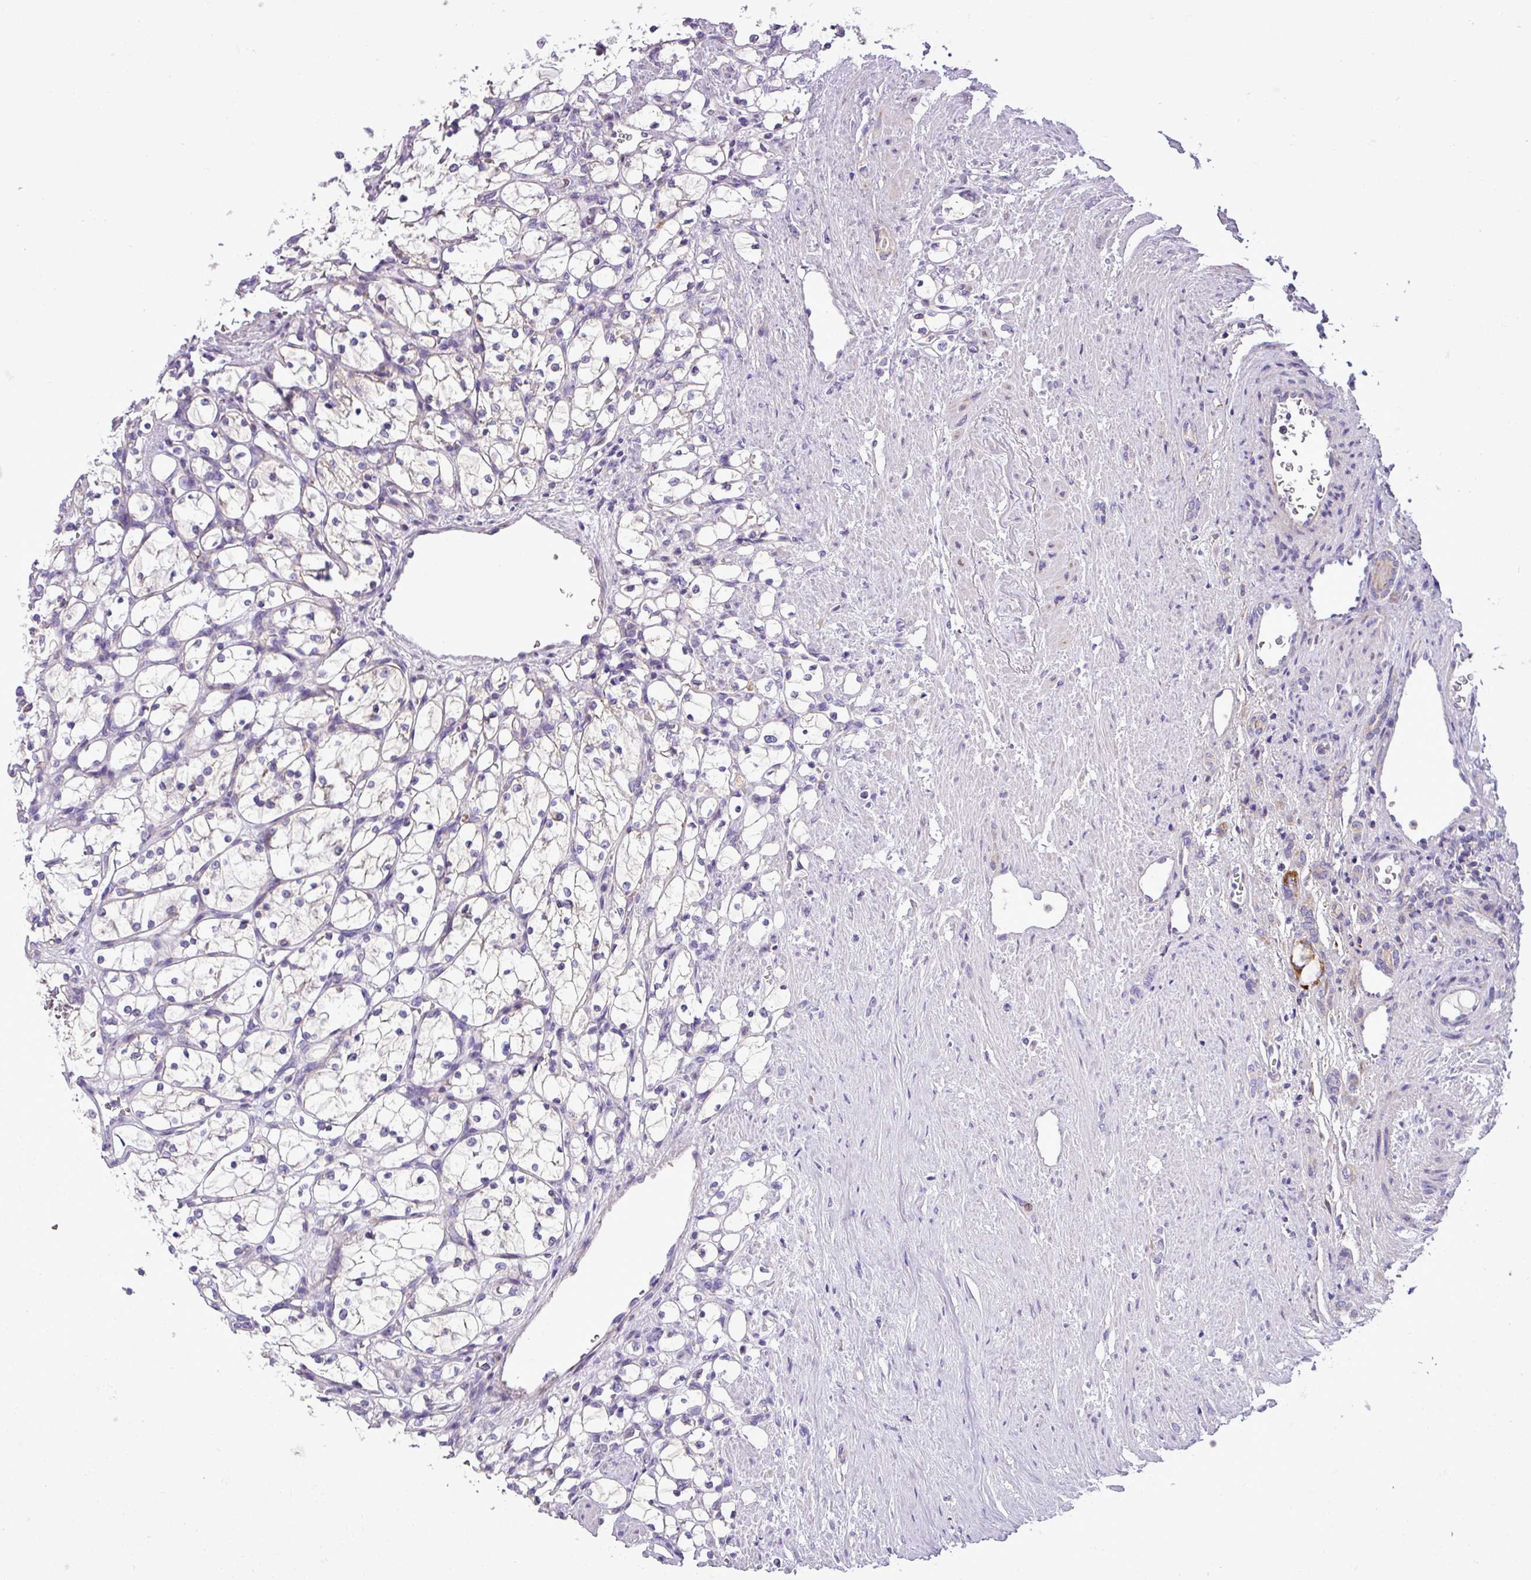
{"staining": {"intensity": "negative", "quantity": "none", "location": "none"}, "tissue": "renal cancer", "cell_type": "Tumor cells", "image_type": "cancer", "snomed": [{"axis": "morphology", "description": "Adenocarcinoma, NOS"}, {"axis": "topography", "description": "Kidney"}], "caption": "There is no significant expression in tumor cells of renal cancer.", "gene": "FAM183A", "patient": {"sex": "female", "age": 69}}